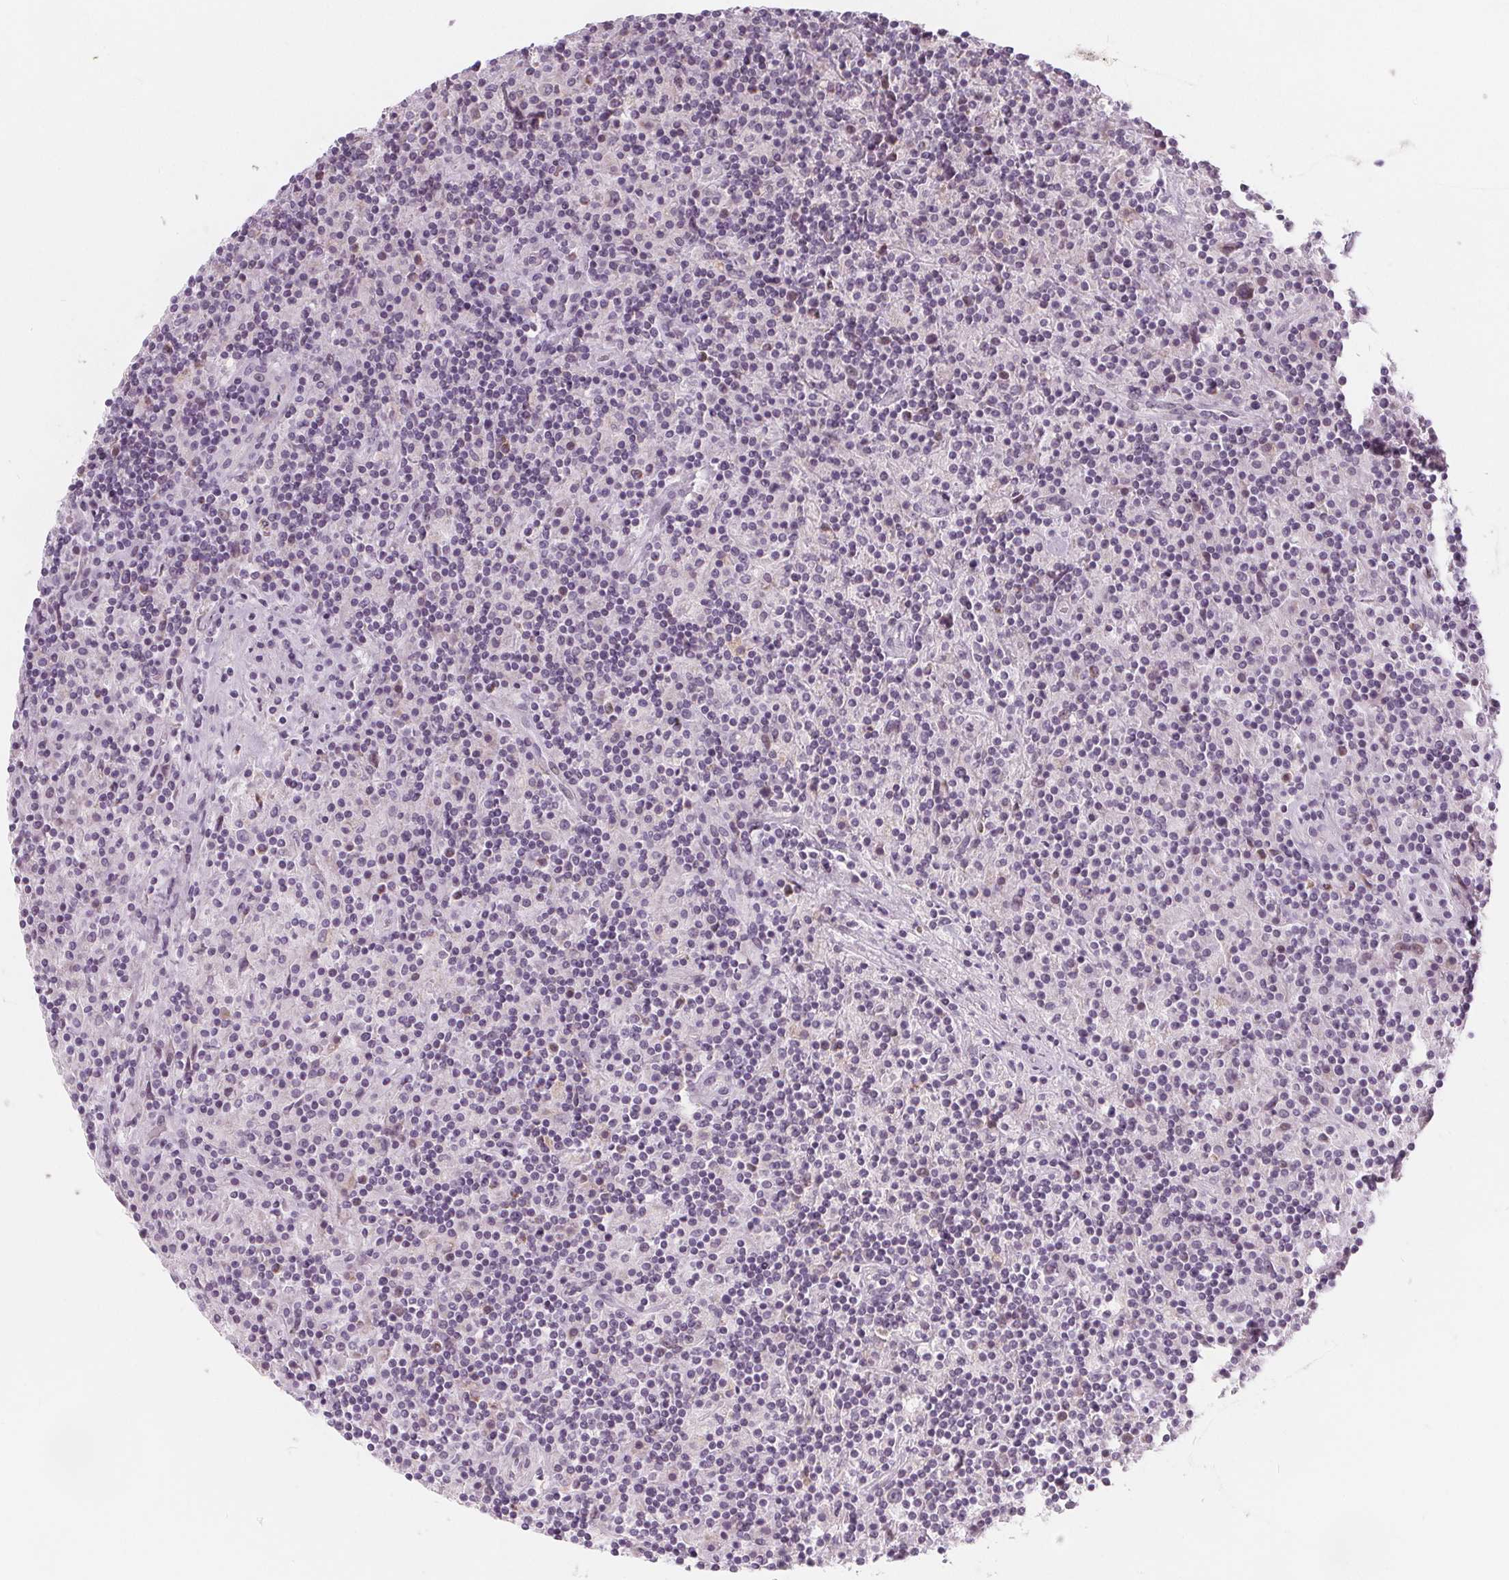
{"staining": {"intensity": "negative", "quantity": "none", "location": "none"}, "tissue": "lymphoma", "cell_type": "Tumor cells", "image_type": "cancer", "snomed": [{"axis": "morphology", "description": "Hodgkin's disease, NOS"}, {"axis": "topography", "description": "Lymph node"}], "caption": "Hodgkin's disease stained for a protein using immunohistochemistry exhibits no positivity tumor cells.", "gene": "NUP210L", "patient": {"sex": "male", "age": 70}}